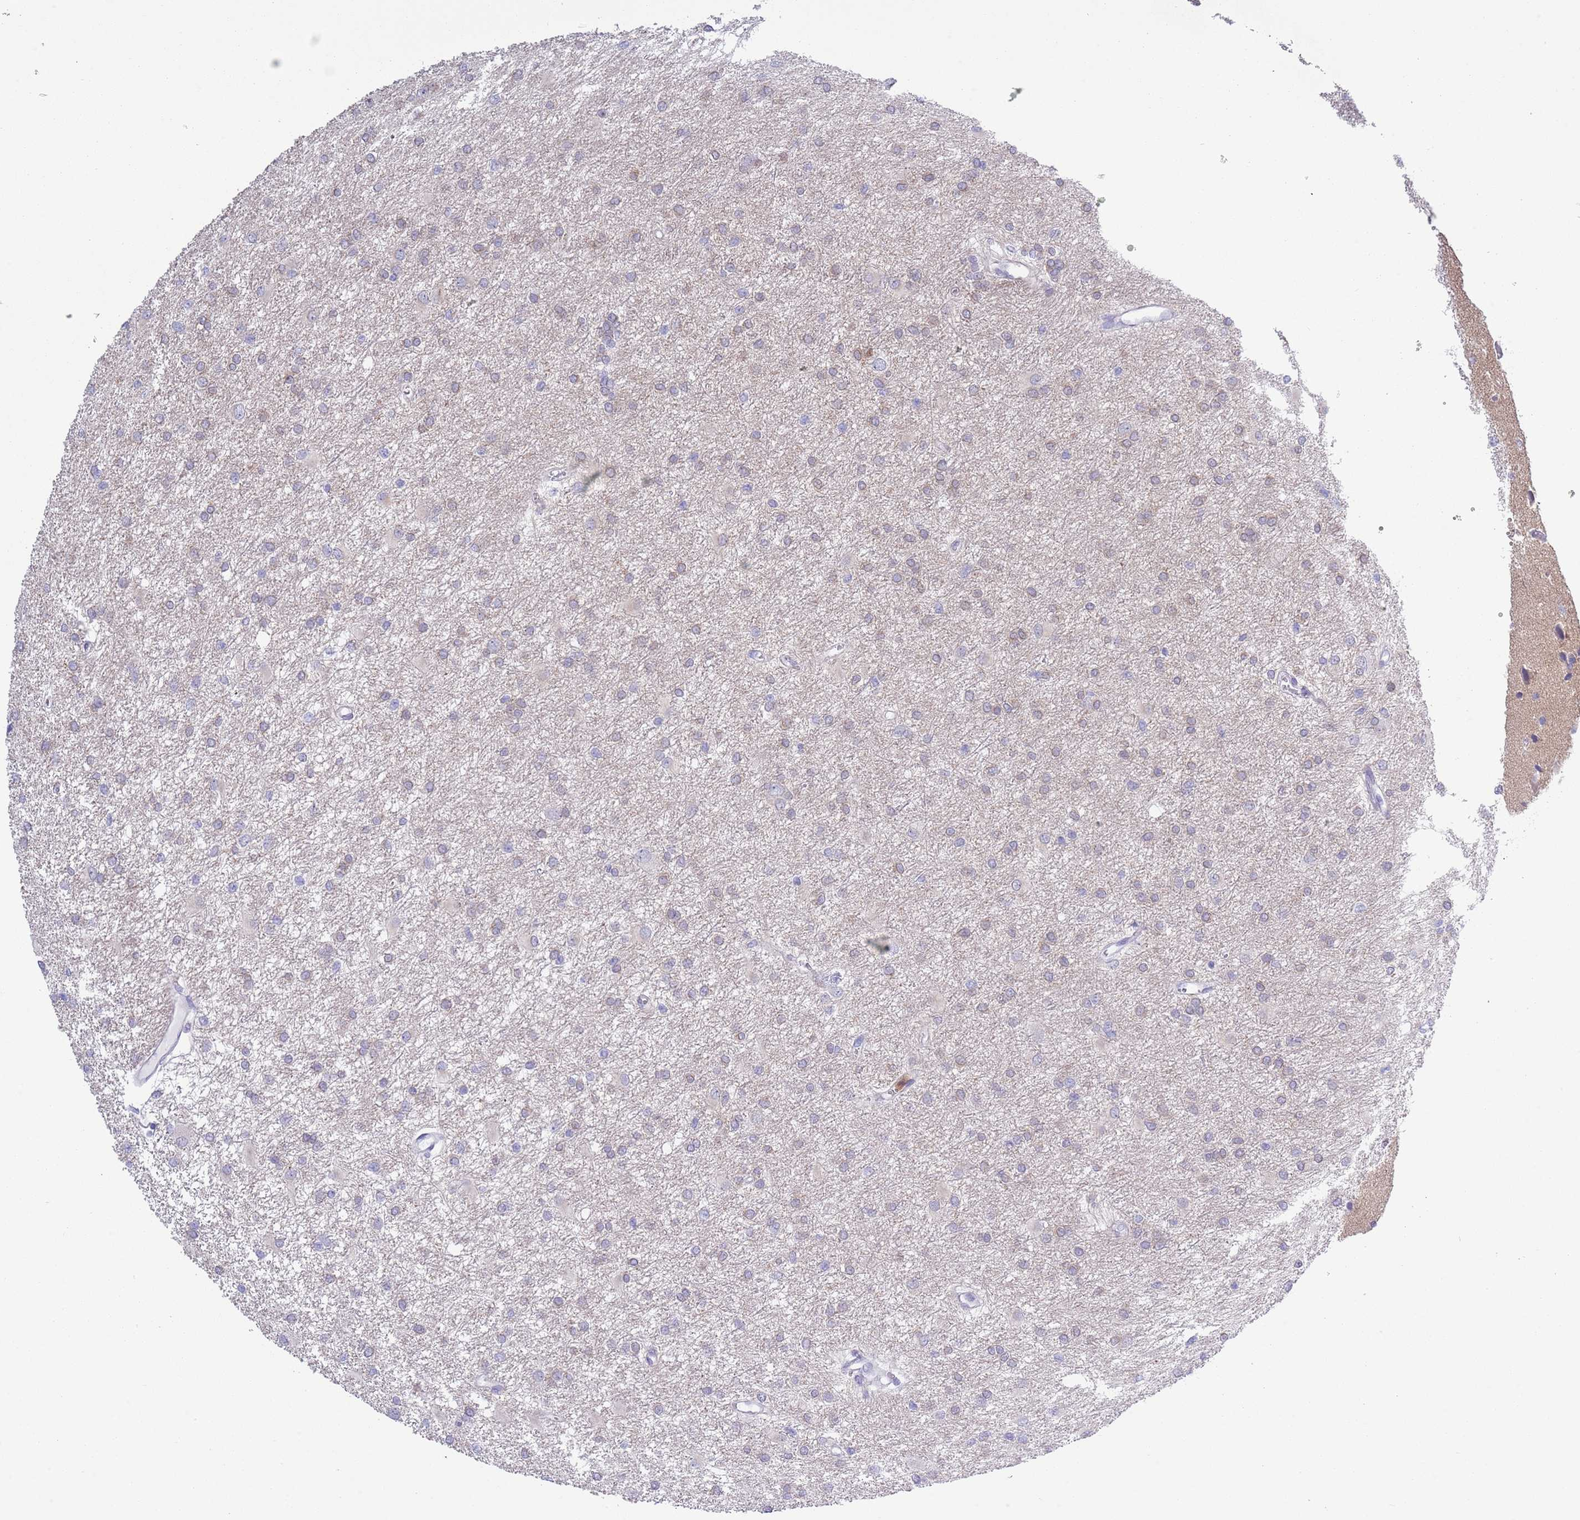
{"staining": {"intensity": "negative", "quantity": "none", "location": "none"}, "tissue": "glioma", "cell_type": "Tumor cells", "image_type": "cancer", "snomed": [{"axis": "morphology", "description": "Glioma, malignant, High grade"}, {"axis": "topography", "description": "Brain"}], "caption": "The immunohistochemistry micrograph has no significant staining in tumor cells of malignant glioma (high-grade) tissue. The staining is performed using DAB (3,3'-diaminobenzidine) brown chromogen with nuclei counter-stained in using hematoxylin.", "gene": "ZFP2", "patient": {"sex": "female", "age": 50}}